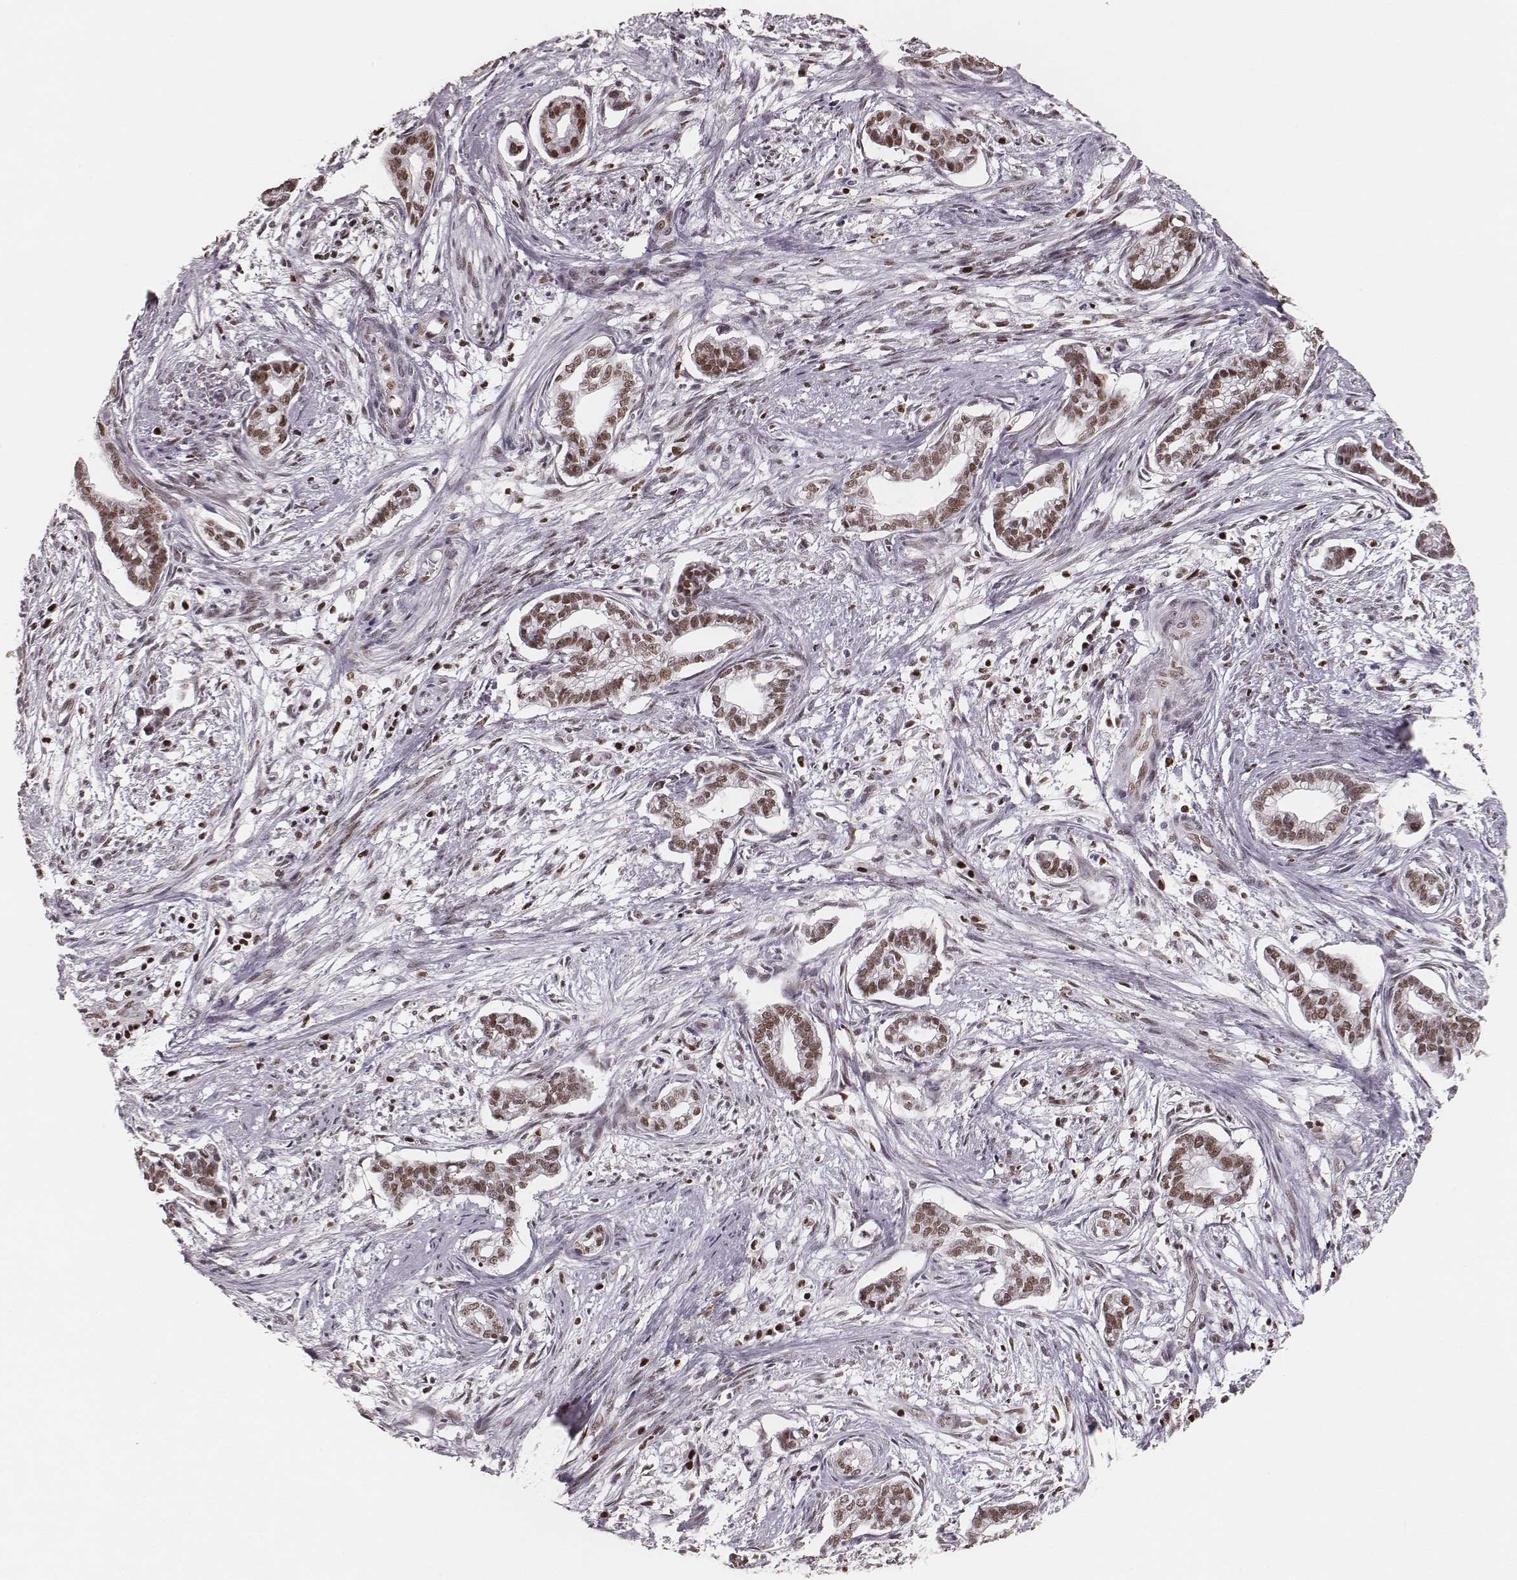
{"staining": {"intensity": "moderate", "quantity": ">75%", "location": "nuclear"}, "tissue": "cervical cancer", "cell_type": "Tumor cells", "image_type": "cancer", "snomed": [{"axis": "morphology", "description": "Adenocarcinoma, NOS"}, {"axis": "topography", "description": "Cervix"}], "caption": "Tumor cells demonstrate medium levels of moderate nuclear staining in about >75% of cells in human cervical cancer (adenocarcinoma). (Brightfield microscopy of DAB IHC at high magnification).", "gene": "PARP1", "patient": {"sex": "female", "age": 62}}